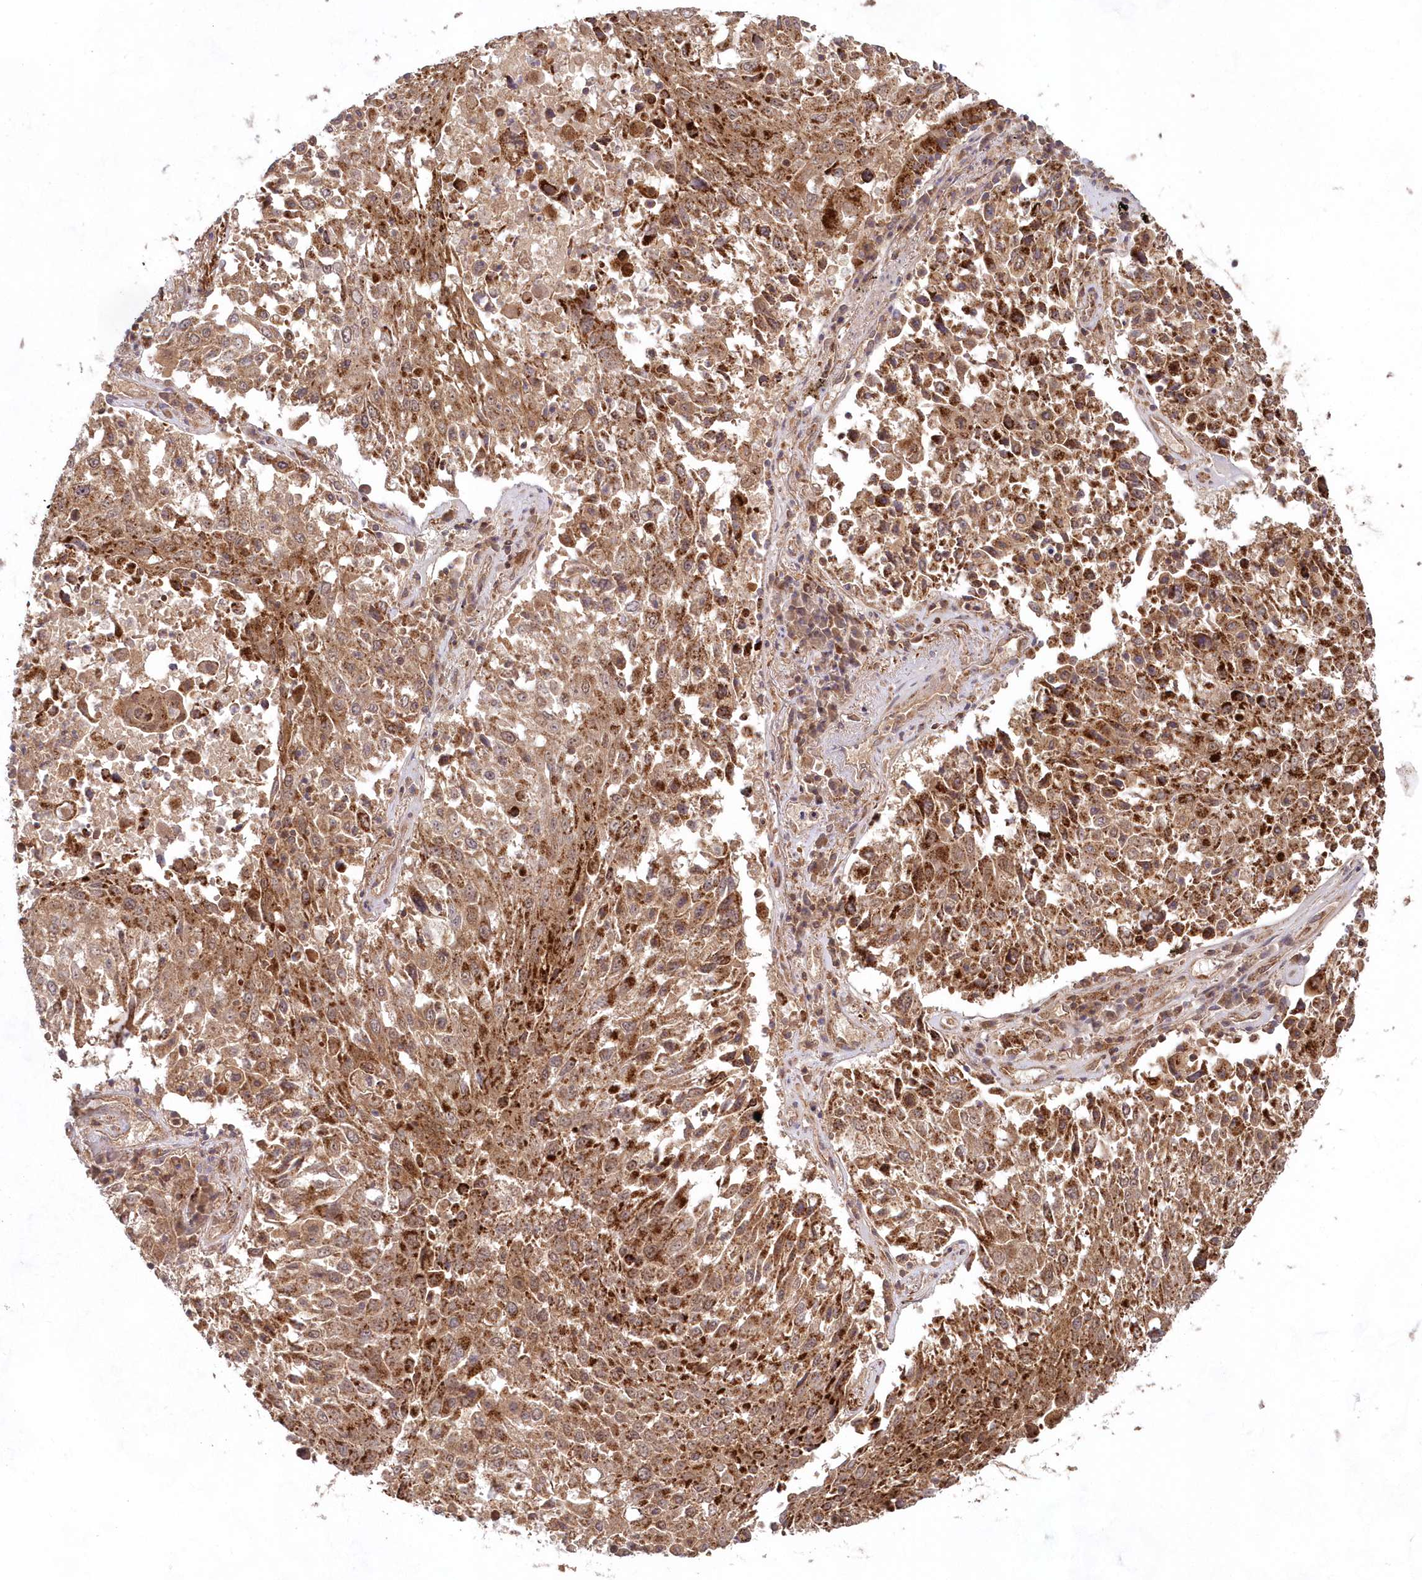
{"staining": {"intensity": "moderate", "quantity": ">75%", "location": "cytoplasmic/membranous"}, "tissue": "lung cancer", "cell_type": "Tumor cells", "image_type": "cancer", "snomed": [{"axis": "morphology", "description": "Squamous cell carcinoma, NOS"}, {"axis": "topography", "description": "Lung"}], "caption": "Lung squamous cell carcinoma stained with IHC demonstrates moderate cytoplasmic/membranous expression in about >75% of tumor cells. (DAB IHC, brown staining for protein, blue staining for nuclei).", "gene": "IMPA1", "patient": {"sex": "male", "age": 65}}